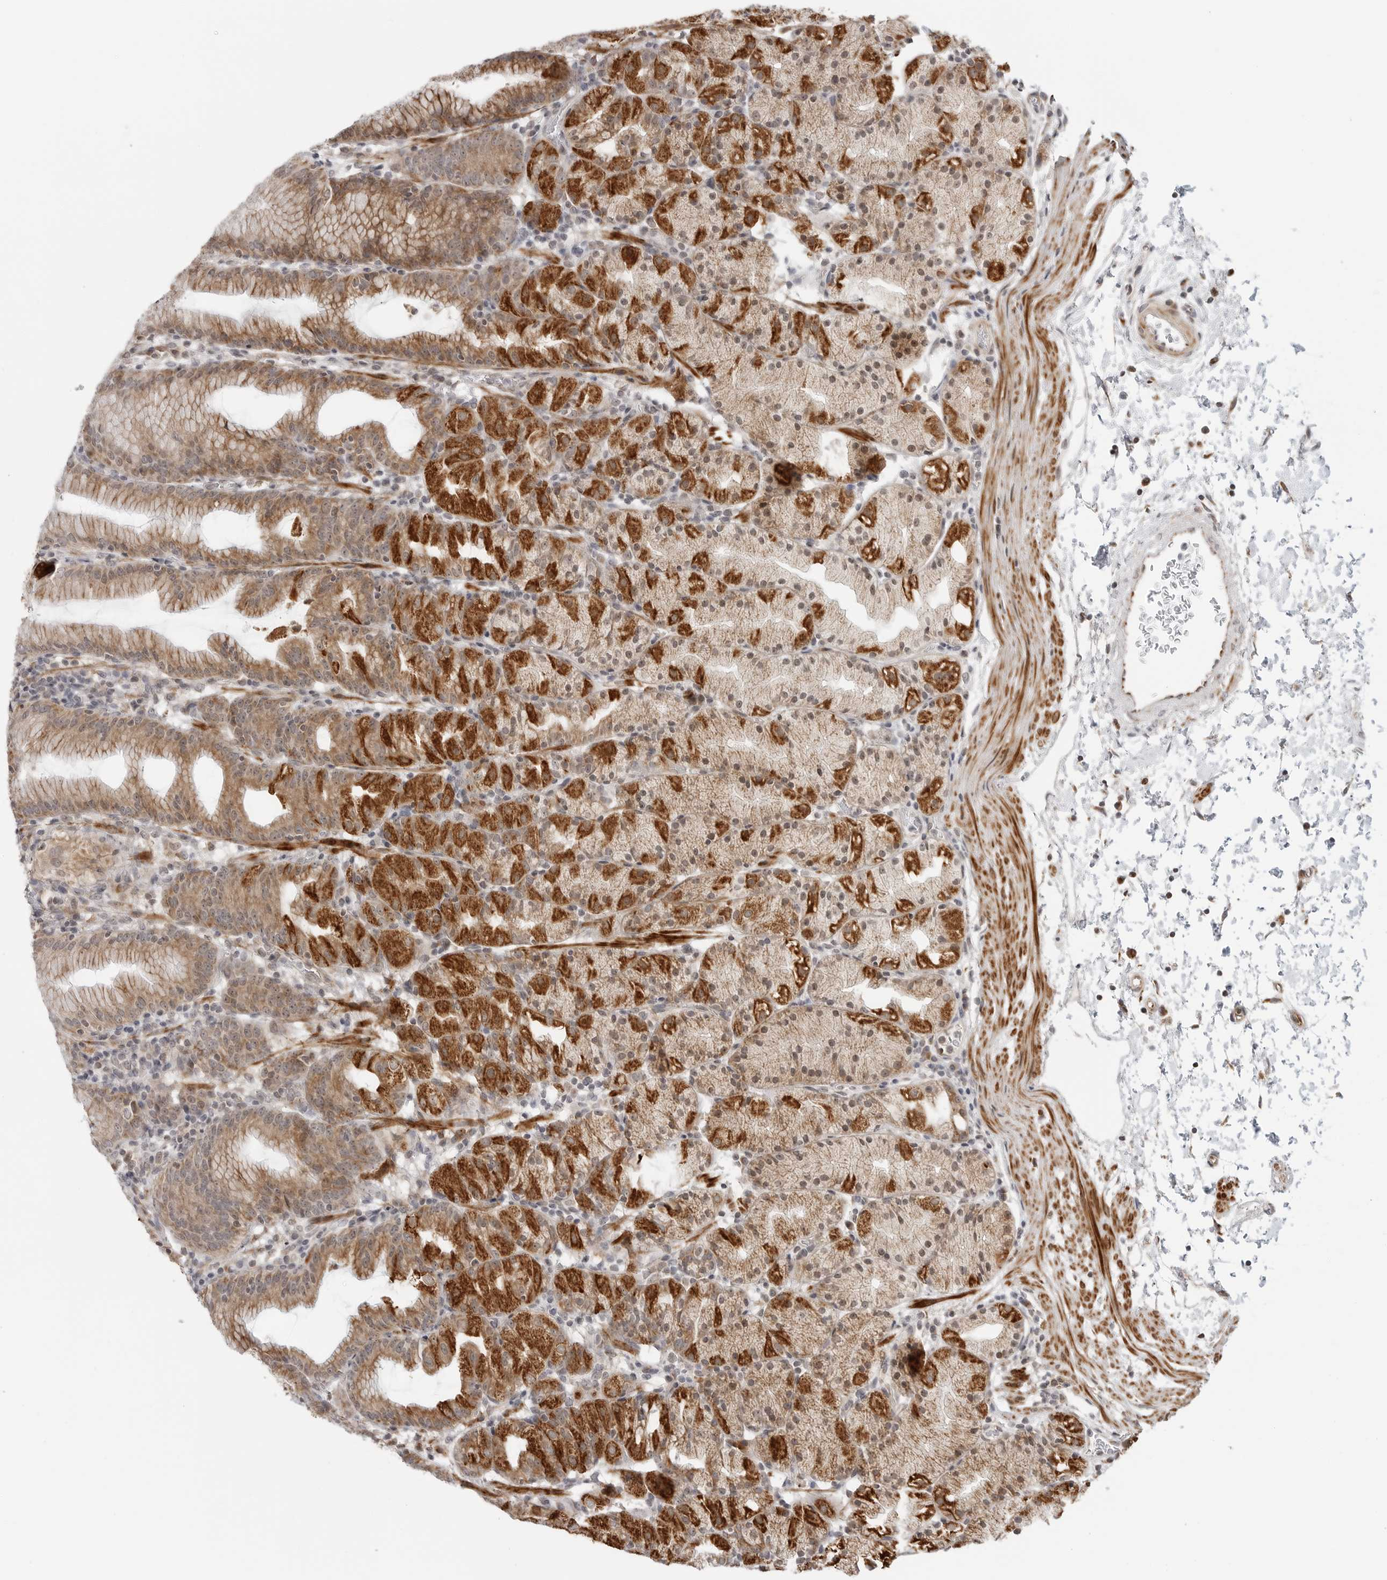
{"staining": {"intensity": "moderate", "quantity": ">75%", "location": "cytoplasmic/membranous,nuclear"}, "tissue": "stomach", "cell_type": "Glandular cells", "image_type": "normal", "snomed": [{"axis": "morphology", "description": "Normal tissue, NOS"}, {"axis": "topography", "description": "Stomach, upper"}], "caption": "Benign stomach displays moderate cytoplasmic/membranous,nuclear expression in approximately >75% of glandular cells, visualized by immunohistochemistry.", "gene": "PEX2", "patient": {"sex": "male", "age": 48}}